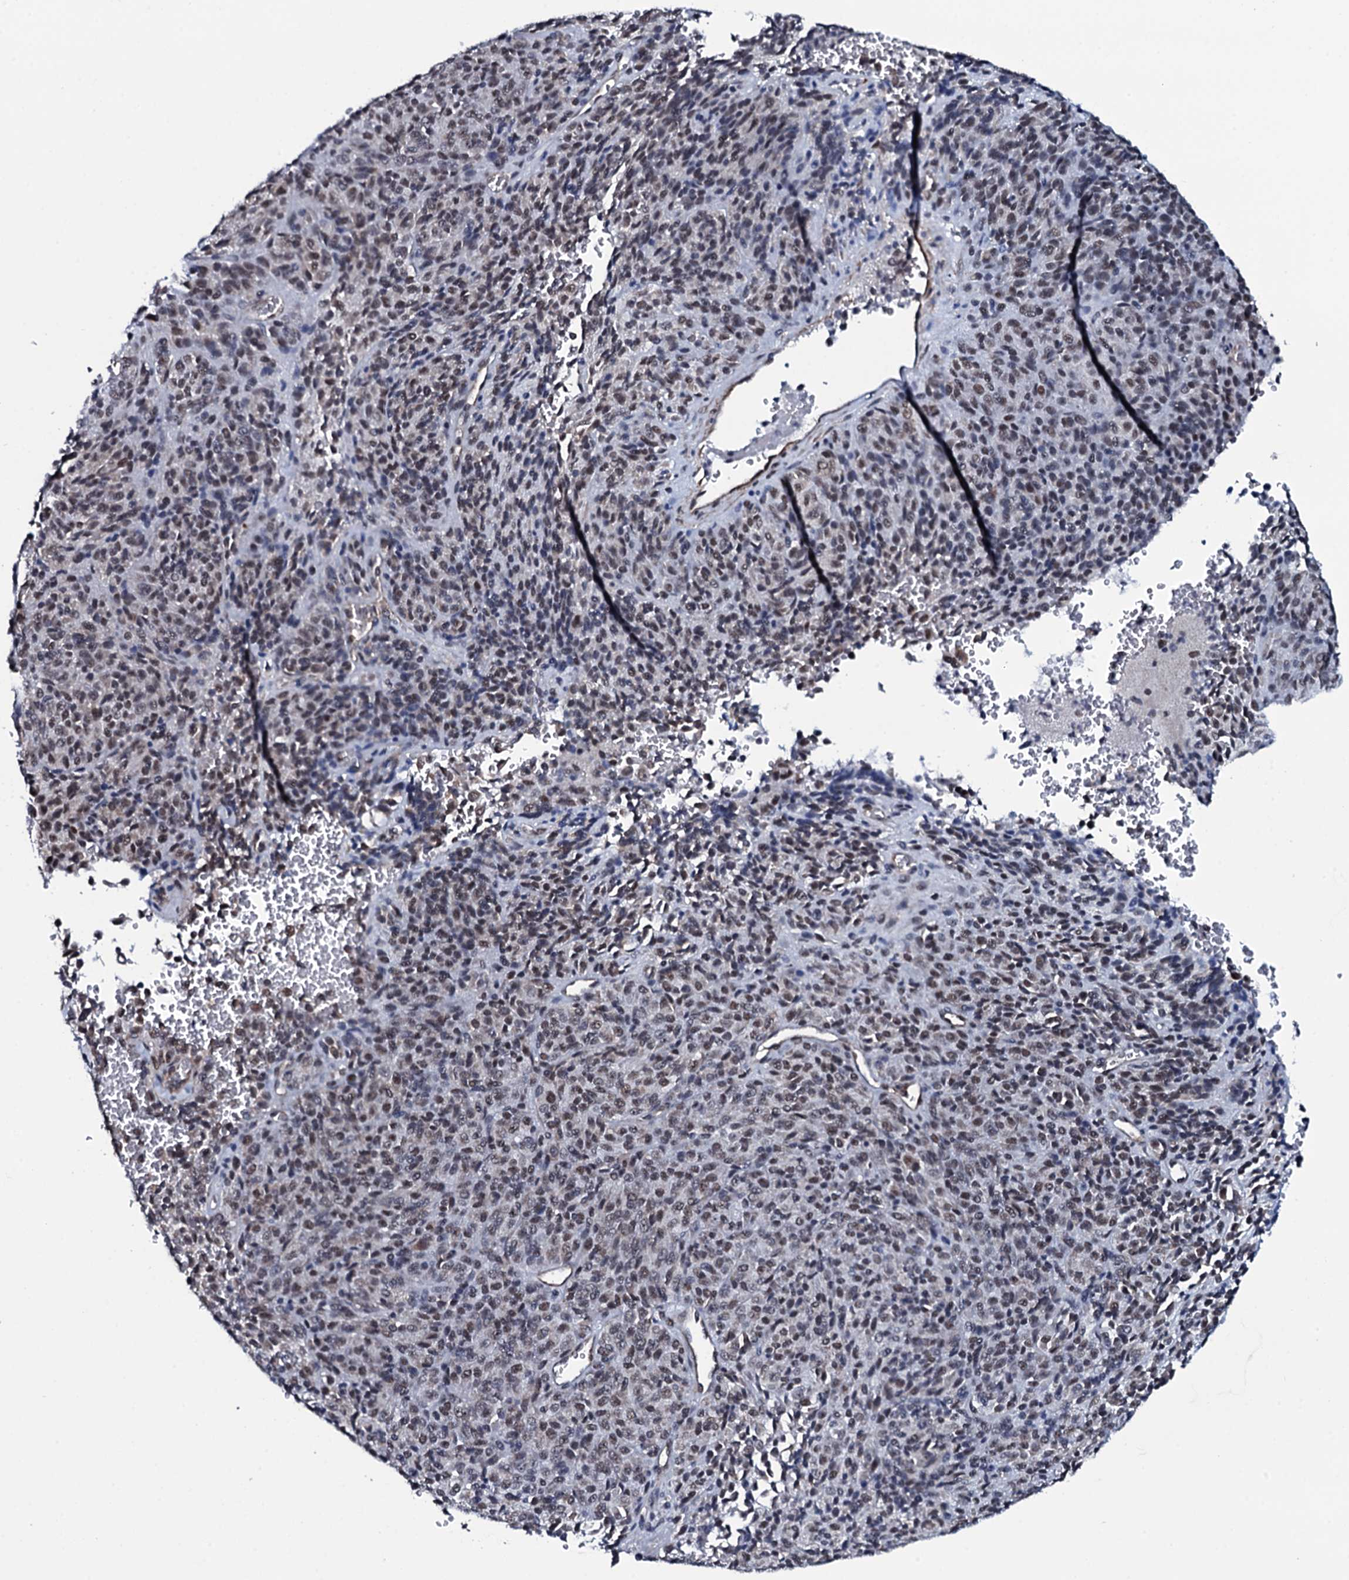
{"staining": {"intensity": "weak", "quantity": "25%-75%", "location": "nuclear"}, "tissue": "melanoma", "cell_type": "Tumor cells", "image_type": "cancer", "snomed": [{"axis": "morphology", "description": "Malignant melanoma, Metastatic site"}, {"axis": "topography", "description": "Brain"}], "caption": "Weak nuclear positivity for a protein is appreciated in about 25%-75% of tumor cells of malignant melanoma (metastatic site) using immunohistochemistry.", "gene": "CWC15", "patient": {"sex": "female", "age": 56}}